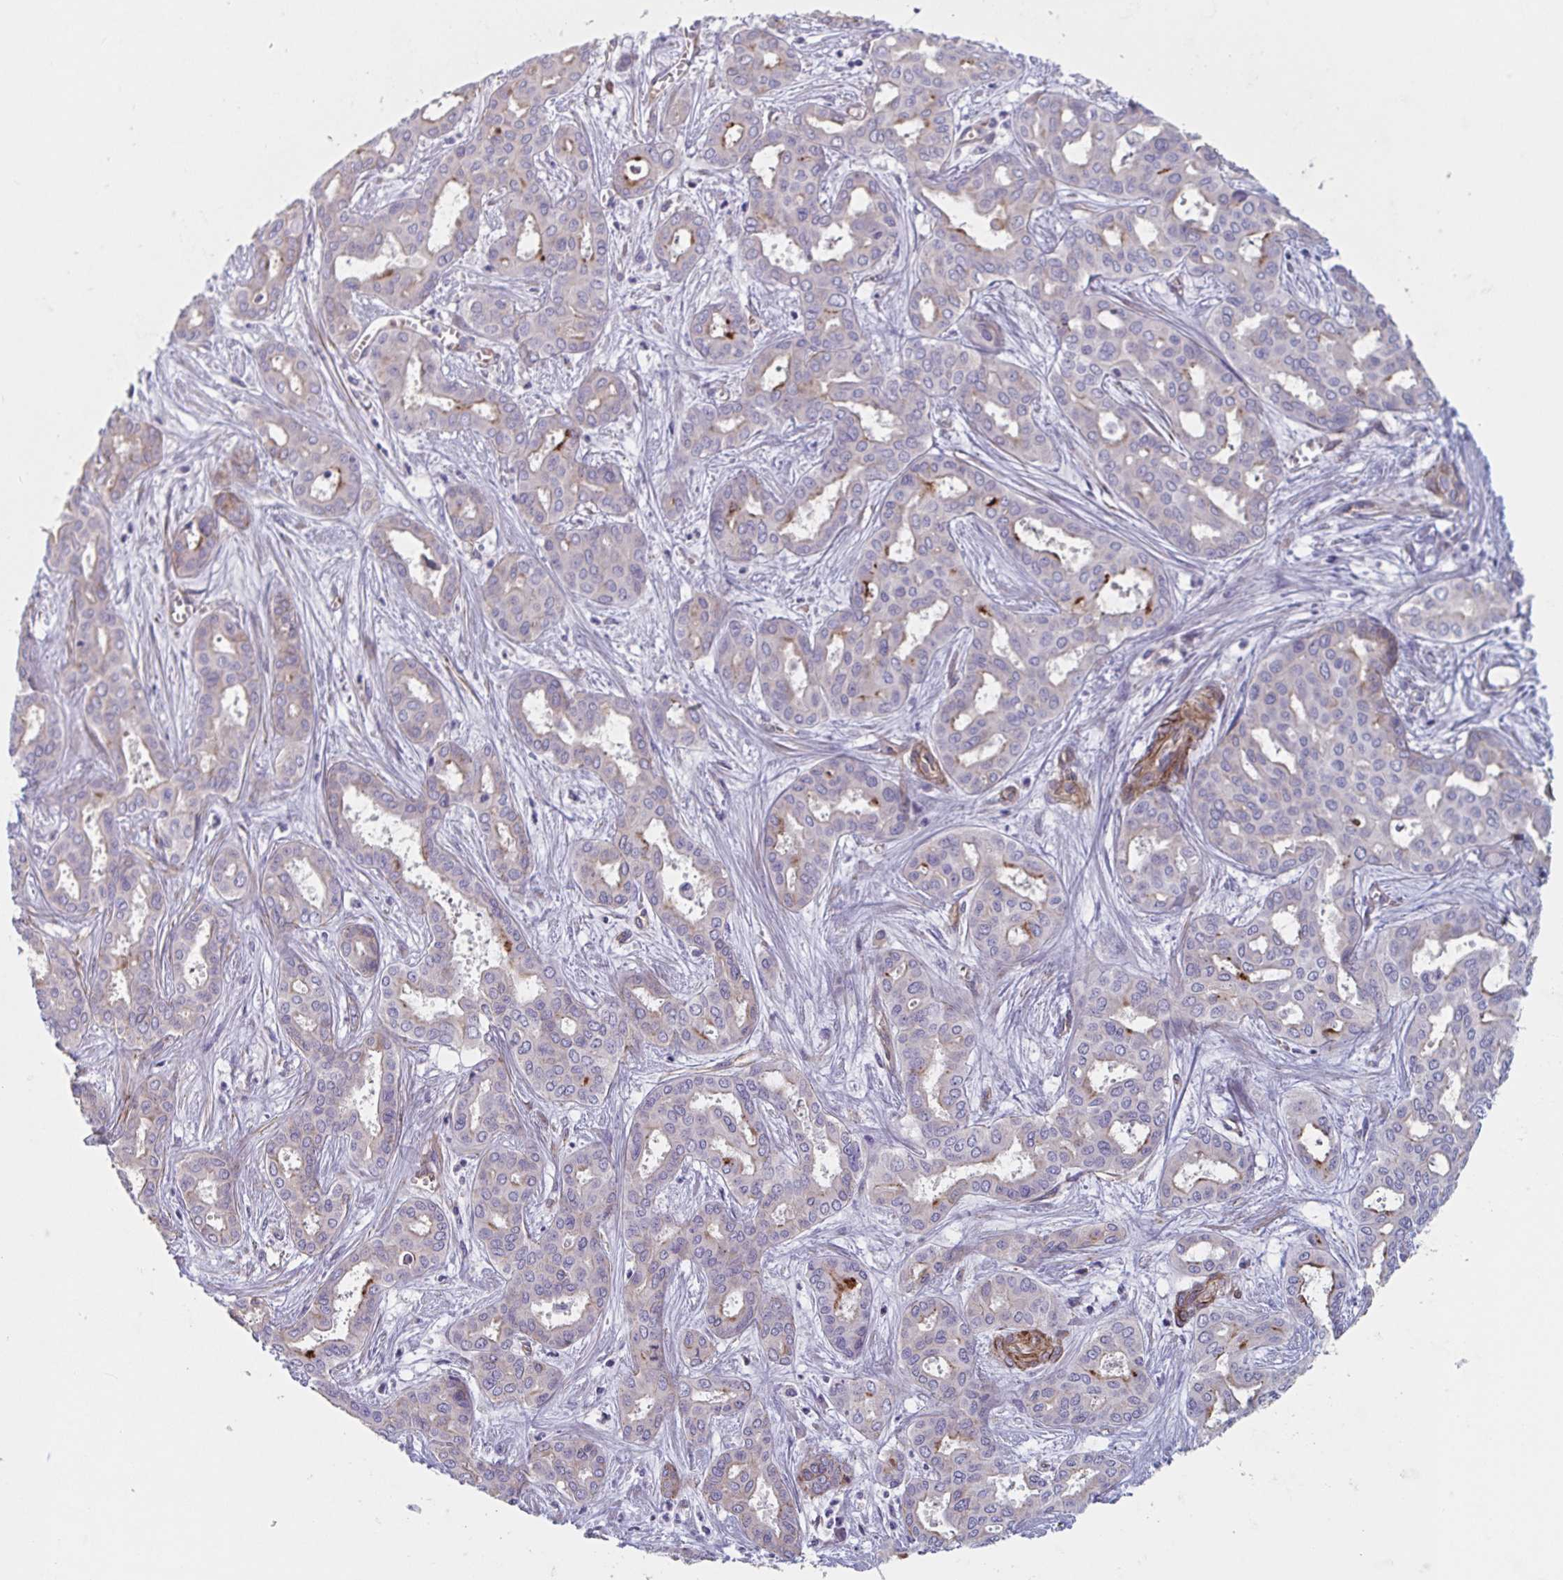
{"staining": {"intensity": "negative", "quantity": "none", "location": "none"}, "tissue": "liver cancer", "cell_type": "Tumor cells", "image_type": "cancer", "snomed": [{"axis": "morphology", "description": "Cholangiocarcinoma"}, {"axis": "topography", "description": "Liver"}], "caption": "Image shows no protein expression in tumor cells of cholangiocarcinoma (liver) tissue.", "gene": "CITED4", "patient": {"sex": "female", "age": 64}}